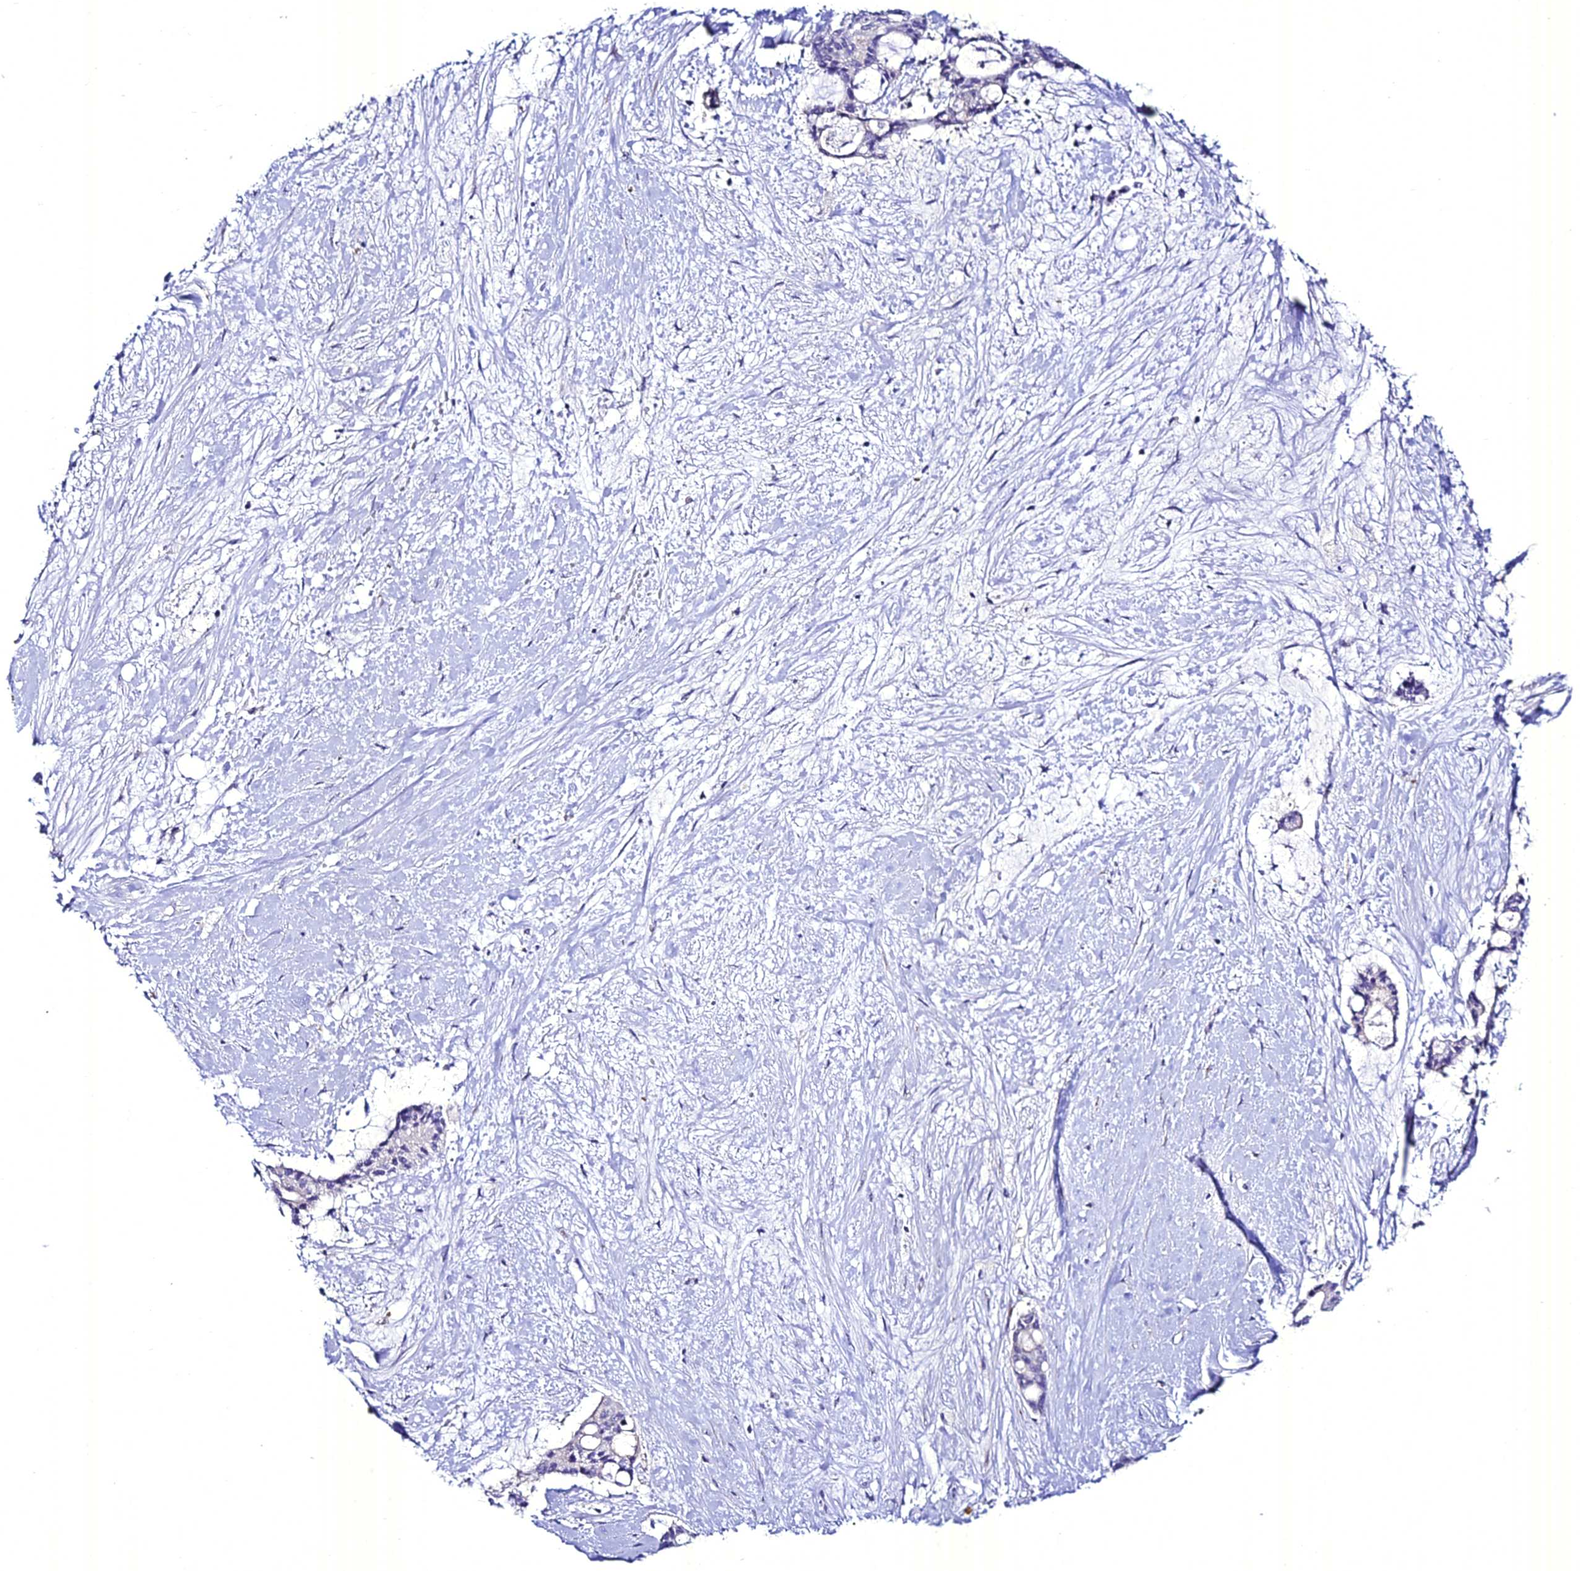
{"staining": {"intensity": "negative", "quantity": "none", "location": "none"}, "tissue": "liver cancer", "cell_type": "Tumor cells", "image_type": "cancer", "snomed": [{"axis": "morphology", "description": "Normal tissue, NOS"}, {"axis": "morphology", "description": "Cholangiocarcinoma"}, {"axis": "topography", "description": "Liver"}, {"axis": "topography", "description": "Peripheral nerve tissue"}], "caption": "The micrograph demonstrates no staining of tumor cells in liver cancer. (Stains: DAB immunohistochemistry with hematoxylin counter stain, Microscopy: brightfield microscopy at high magnification).", "gene": "ATG16L2", "patient": {"sex": "female", "age": 73}}